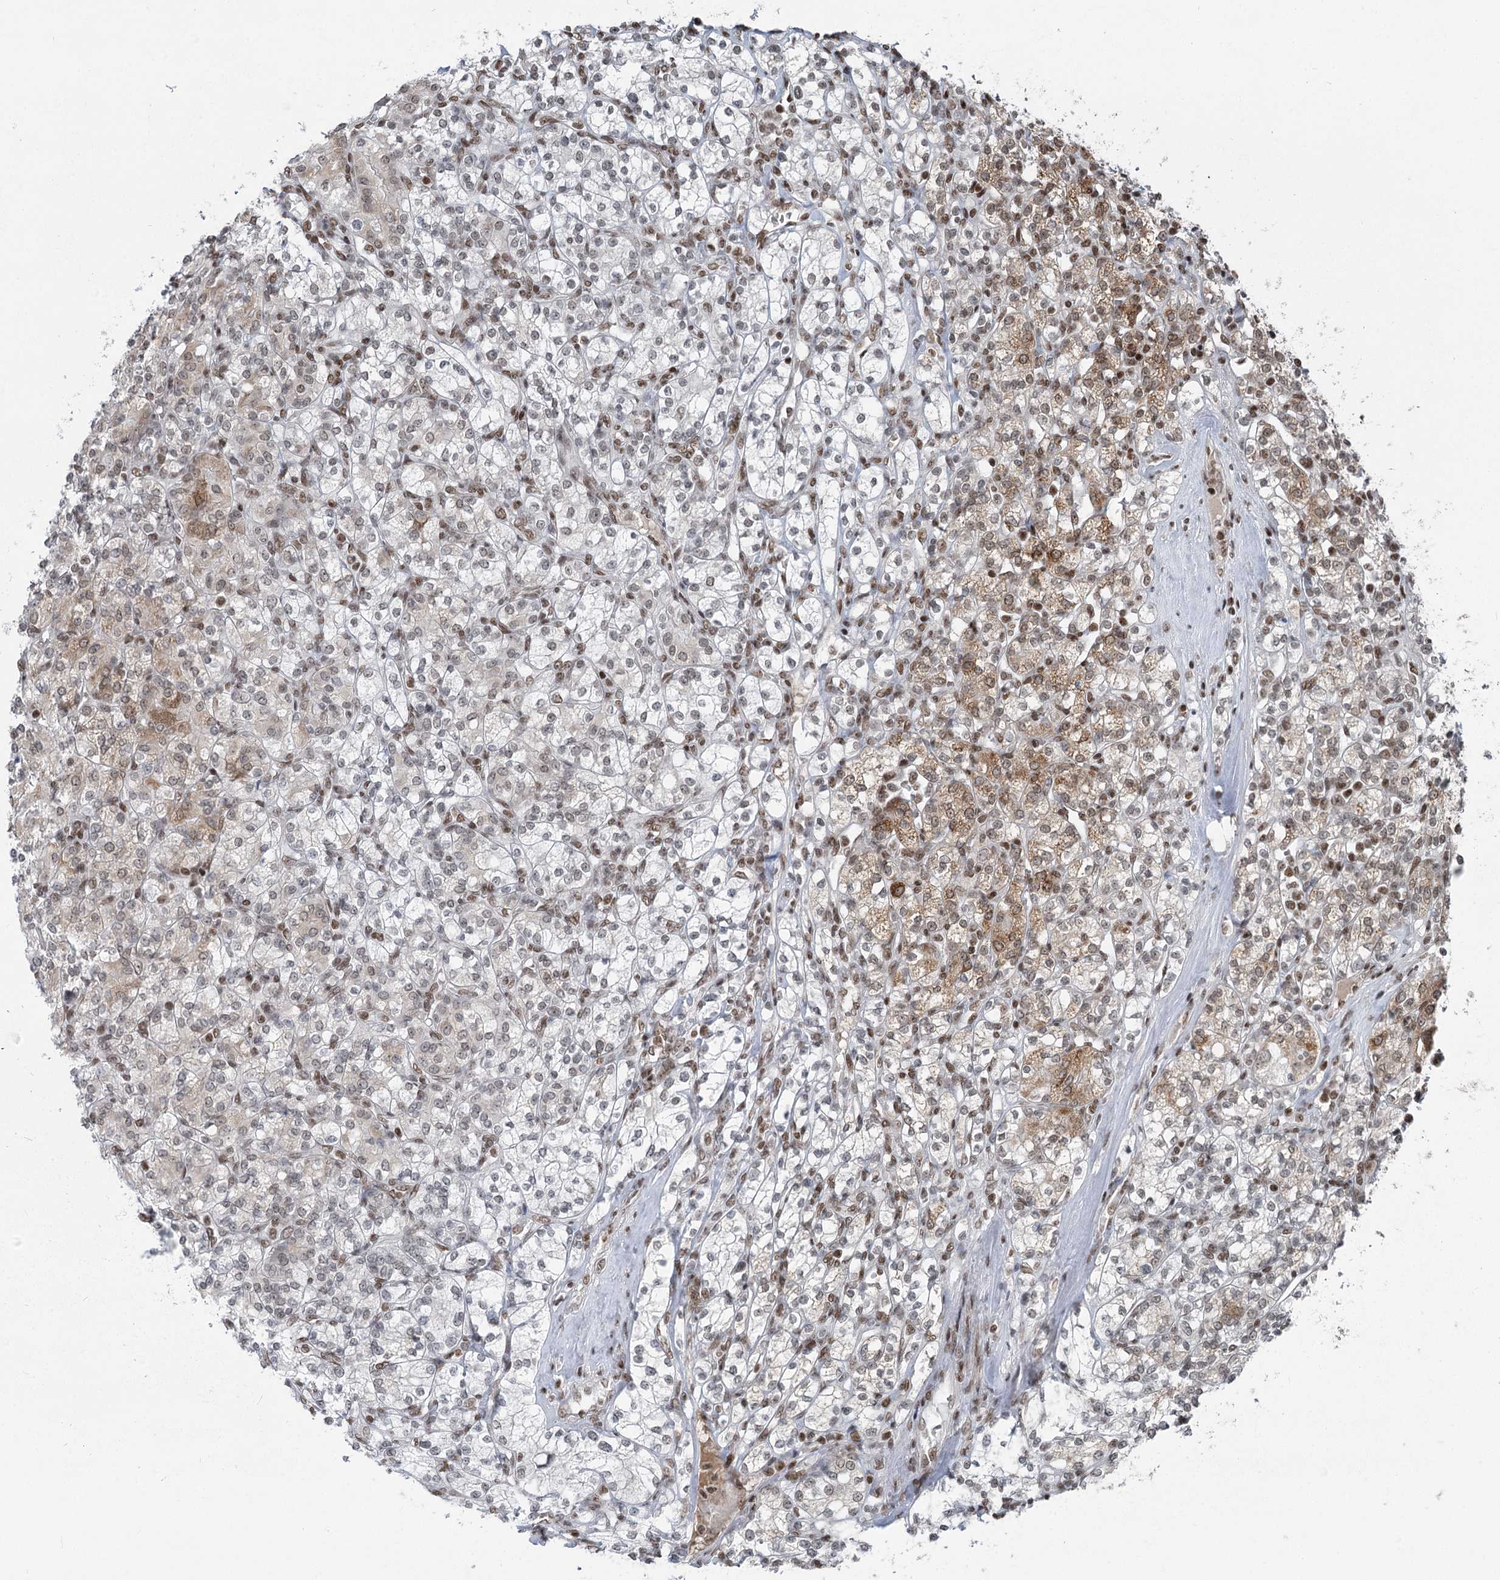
{"staining": {"intensity": "moderate", "quantity": "25%-75%", "location": "cytoplasmic/membranous,nuclear"}, "tissue": "renal cancer", "cell_type": "Tumor cells", "image_type": "cancer", "snomed": [{"axis": "morphology", "description": "Adenocarcinoma, NOS"}, {"axis": "topography", "description": "Kidney"}], "caption": "There is medium levels of moderate cytoplasmic/membranous and nuclear expression in tumor cells of adenocarcinoma (renal), as demonstrated by immunohistochemical staining (brown color).", "gene": "CGGBP1", "patient": {"sex": "male", "age": 77}}